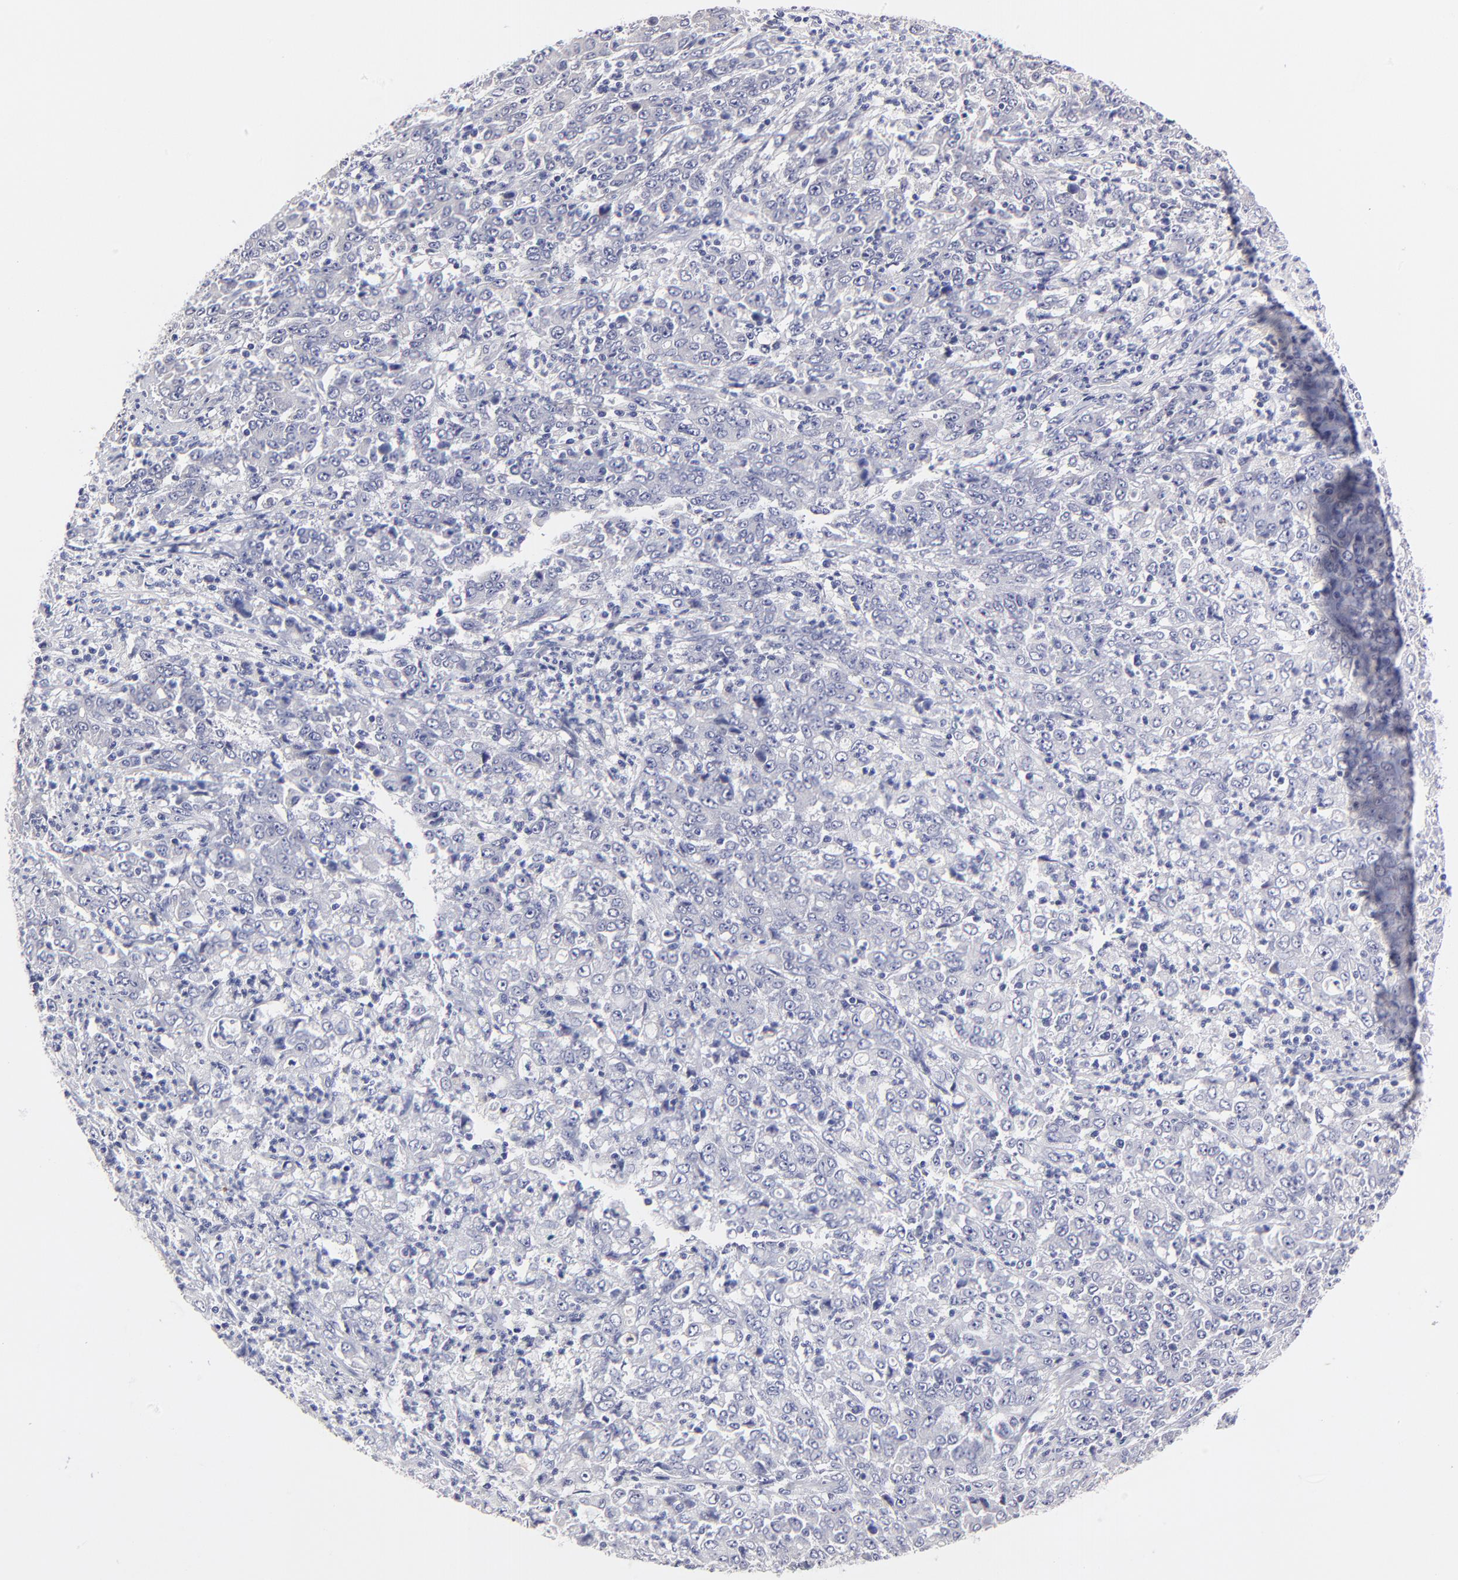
{"staining": {"intensity": "negative", "quantity": "none", "location": "none"}, "tissue": "stomach cancer", "cell_type": "Tumor cells", "image_type": "cancer", "snomed": [{"axis": "morphology", "description": "Adenocarcinoma, NOS"}, {"axis": "topography", "description": "Stomach, lower"}], "caption": "An IHC photomicrograph of stomach cancer (adenocarcinoma) is shown. There is no staining in tumor cells of stomach cancer (adenocarcinoma).", "gene": "BTG2", "patient": {"sex": "female", "age": 71}}